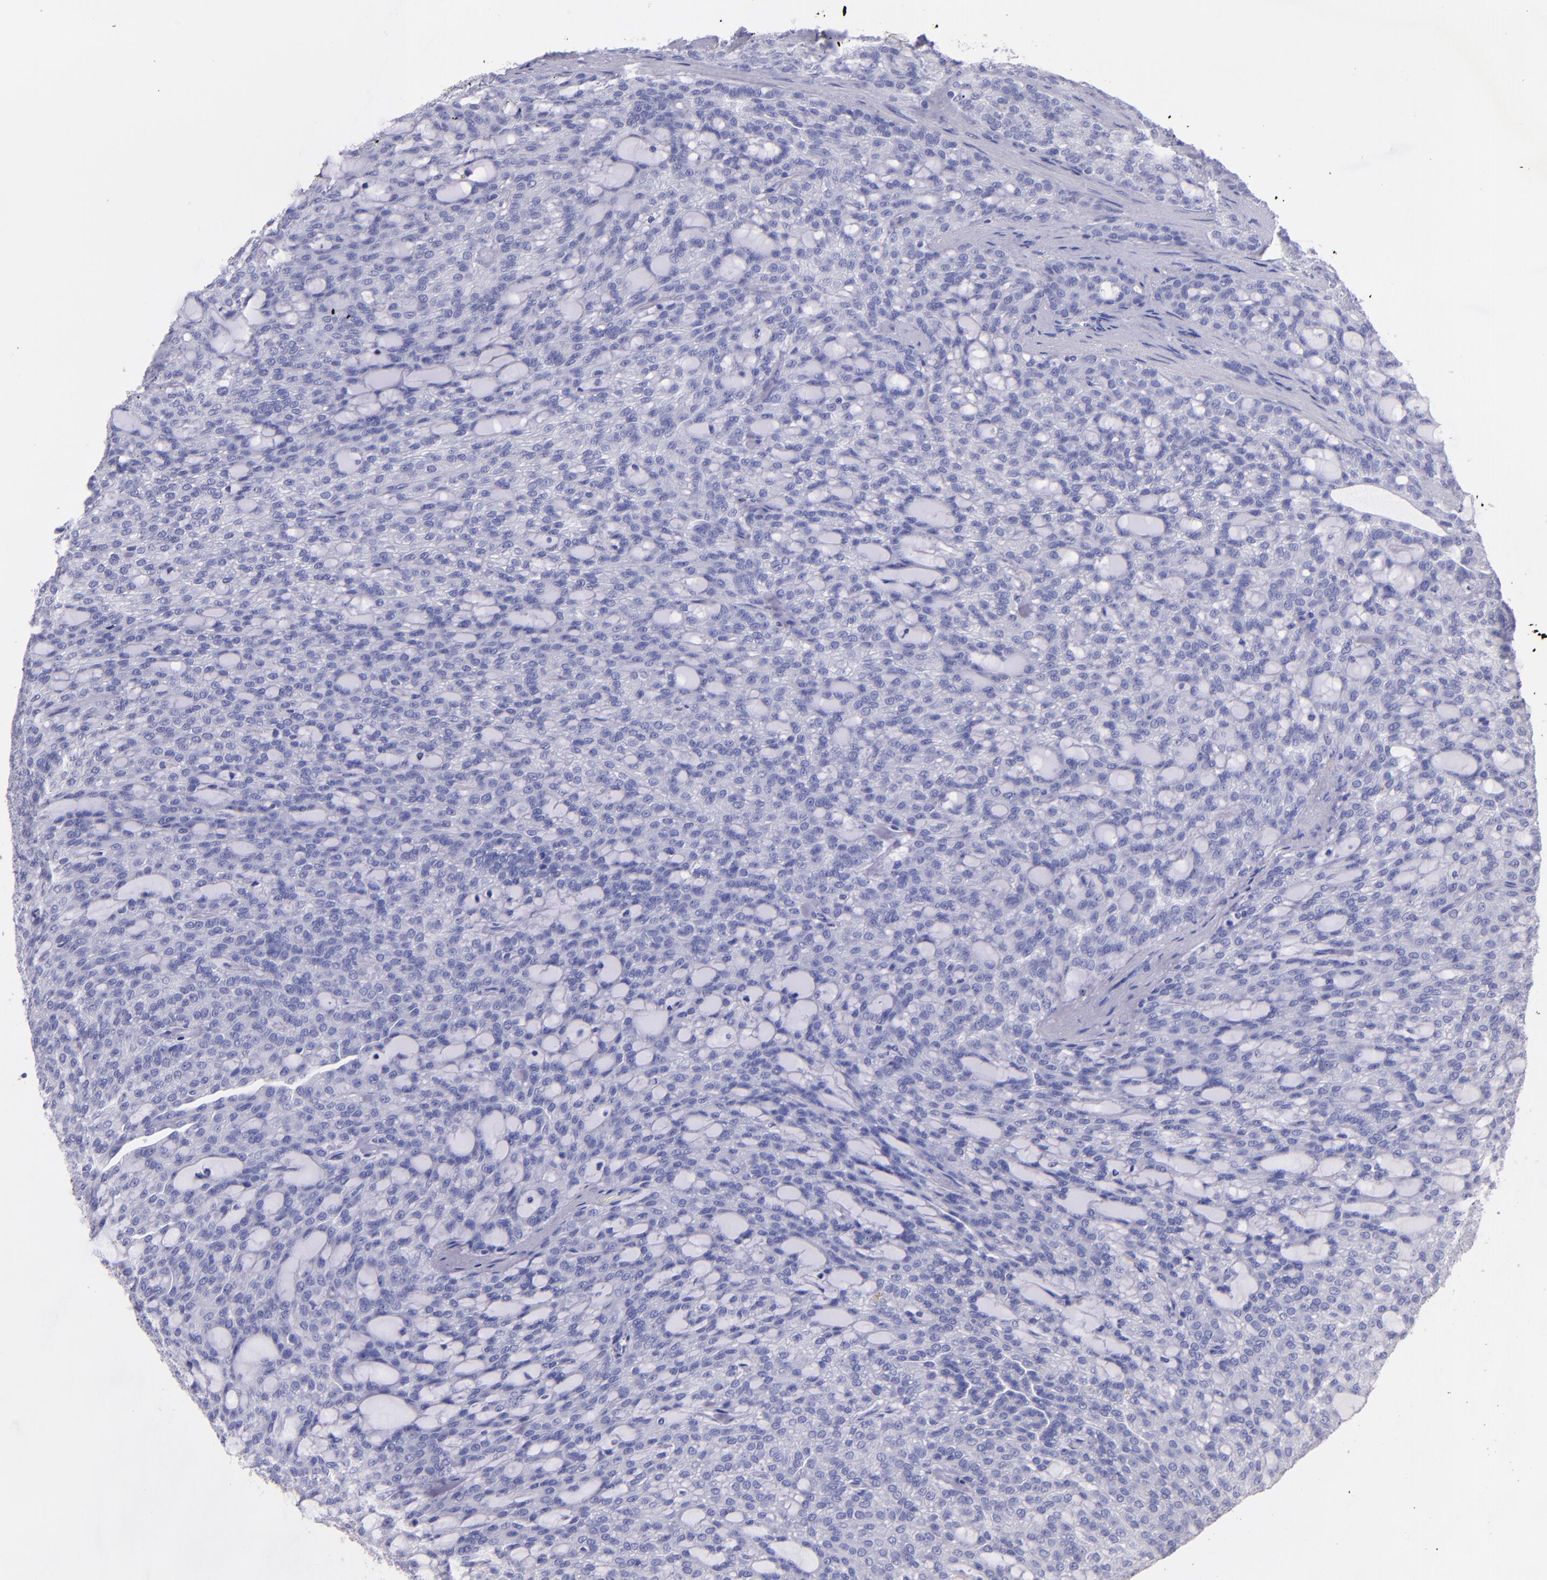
{"staining": {"intensity": "negative", "quantity": "none", "location": "none"}, "tissue": "renal cancer", "cell_type": "Tumor cells", "image_type": "cancer", "snomed": [{"axis": "morphology", "description": "Adenocarcinoma, NOS"}, {"axis": "topography", "description": "Kidney"}], "caption": "IHC micrograph of human renal cancer (adenocarcinoma) stained for a protein (brown), which exhibits no positivity in tumor cells.", "gene": "UCHL1", "patient": {"sex": "male", "age": 63}}